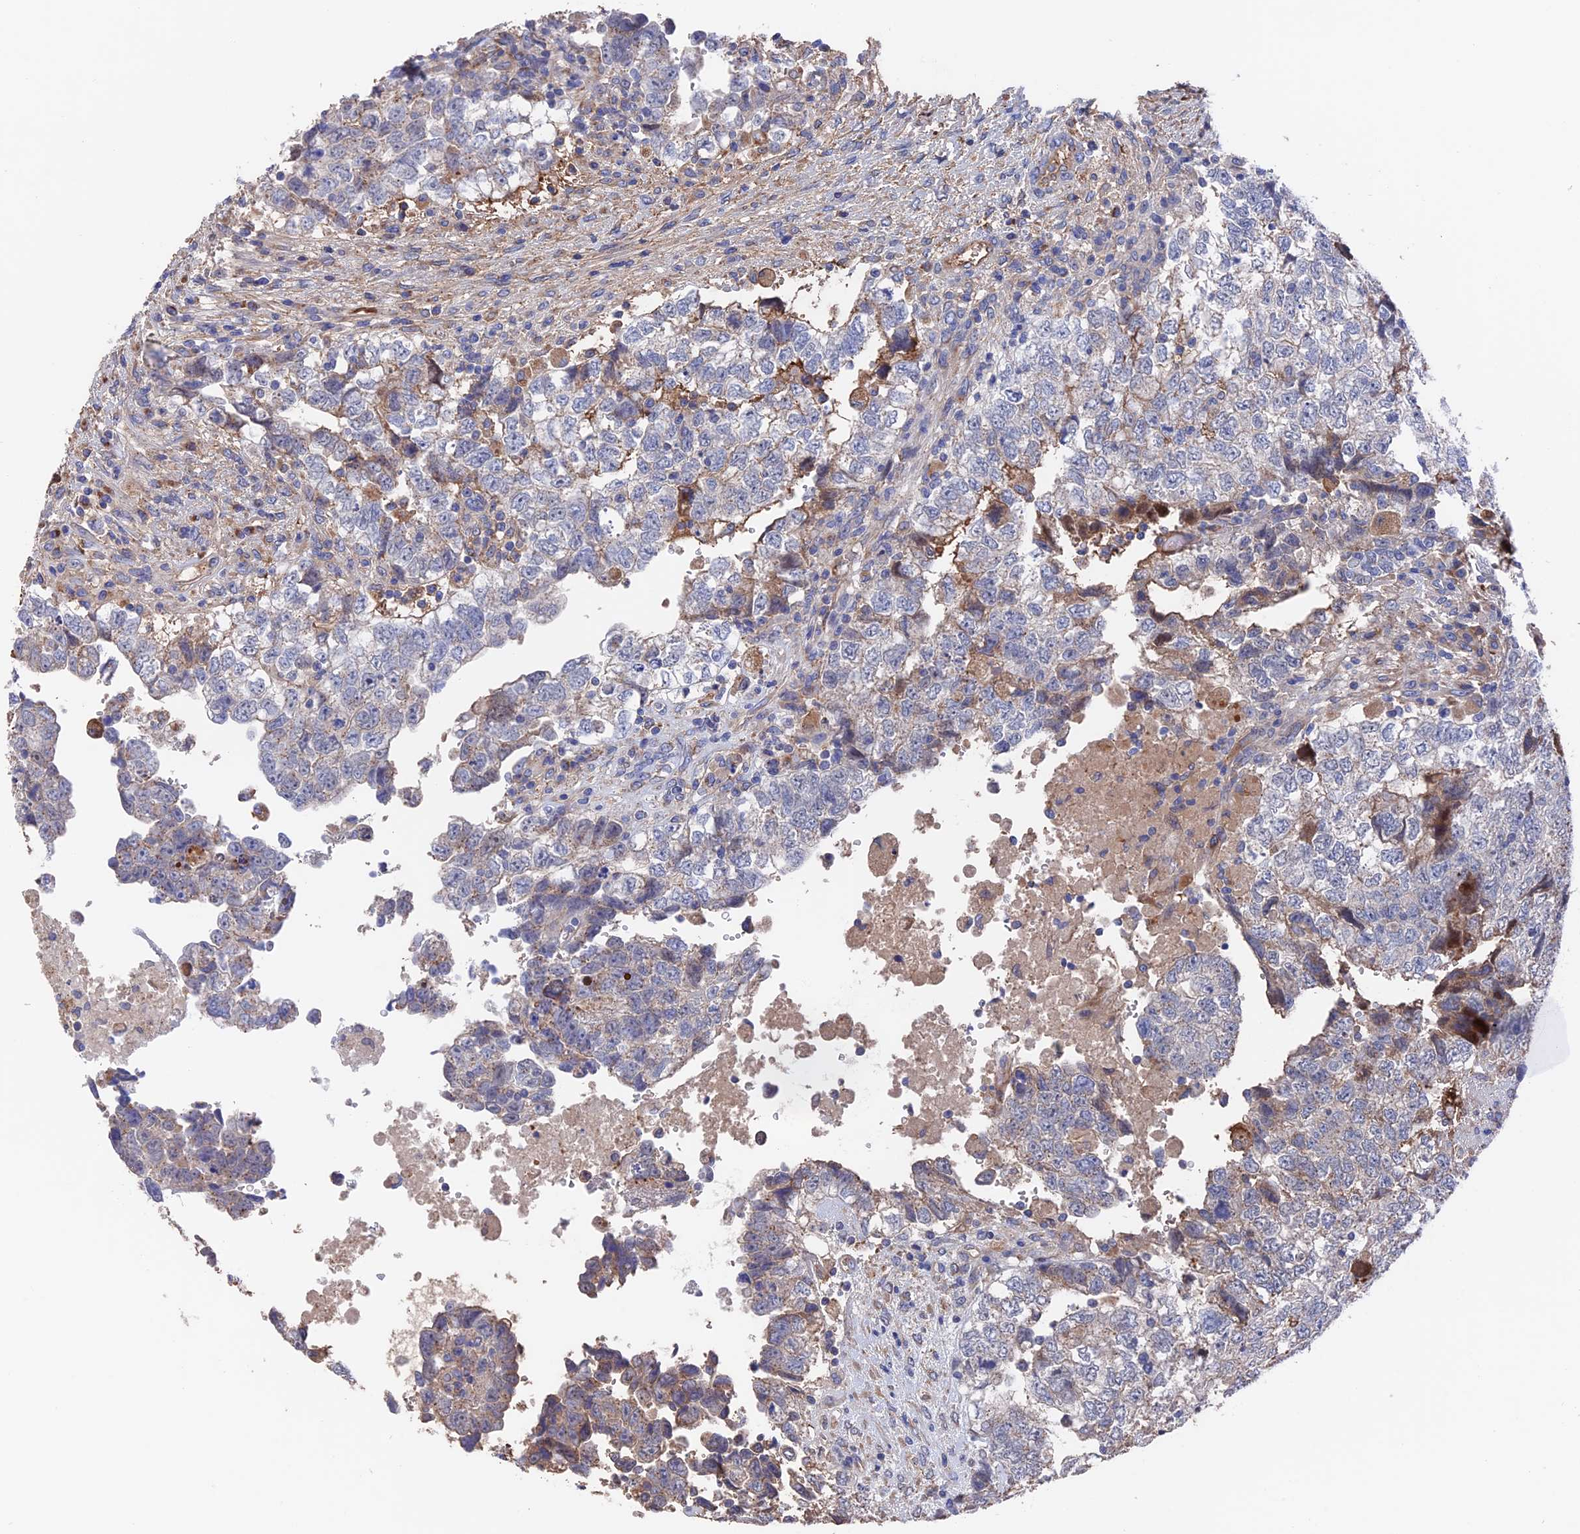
{"staining": {"intensity": "negative", "quantity": "none", "location": "none"}, "tissue": "testis cancer", "cell_type": "Tumor cells", "image_type": "cancer", "snomed": [{"axis": "morphology", "description": "Carcinoma, Embryonal, NOS"}, {"axis": "topography", "description": "Testis"}], "caption": "Testis embryonal carcinoma was stained to show a protein in brown. There is no significant positivity in tumor cells. The staining was performed using DAB (3,3'-diaminobenzidine) to visualize the protein expression in brown, while the nuclei were stained in blue with hematoxylin (Magnification: 20x).", "gene": "HPF1", "patient": {"sex": "male", "age": 37}}